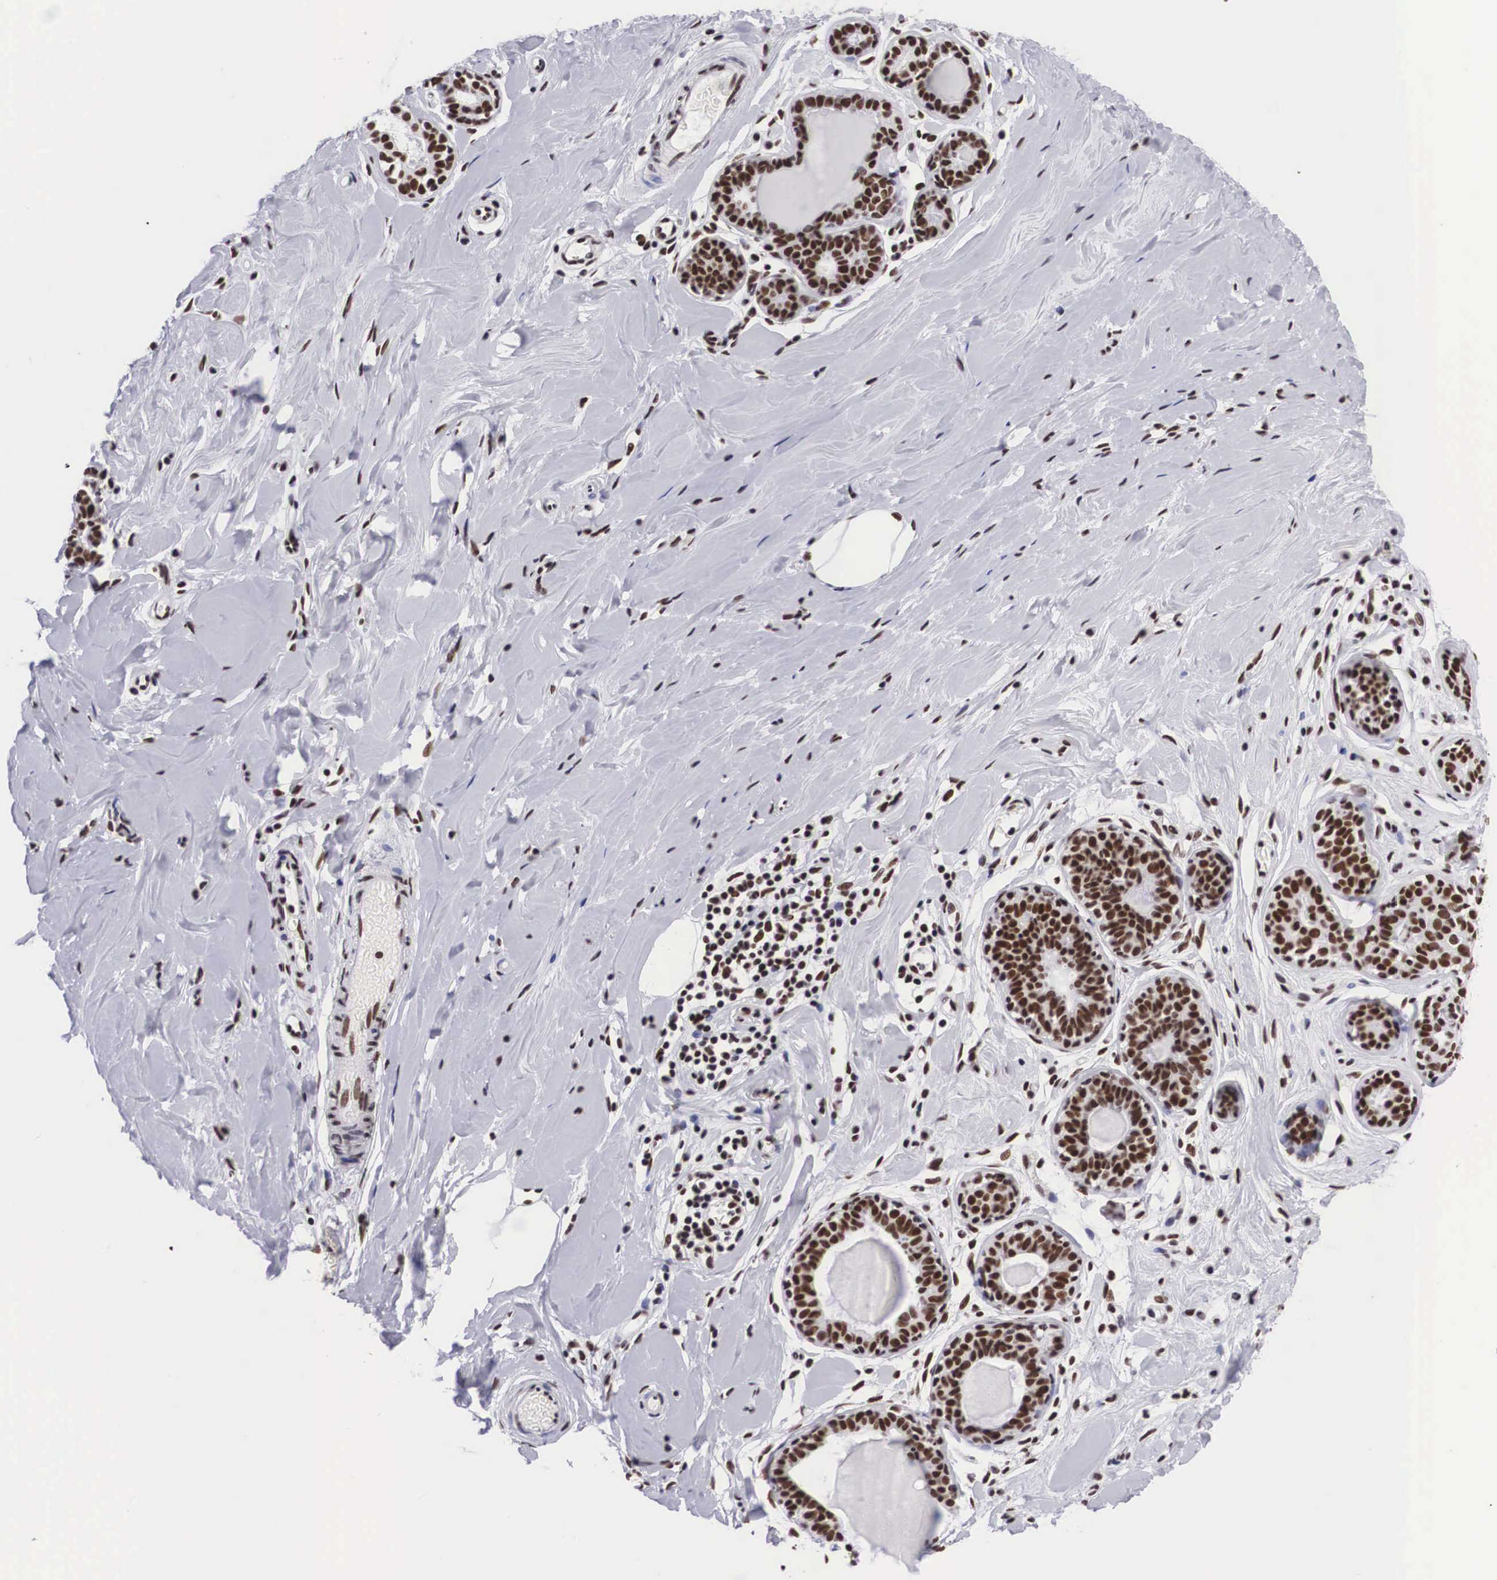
{"staining": {"intensity": "strong", "quantity": ">75%", "location": "nuclear"}, "tissue": "breast", "cell_type": "Glandular cells", "image_type": "normal", "snomed": [{"axis": "morphology", "description": "Normal tissue, NOS"}, {"axis": "topography", "description": "Breast"}], "caption": "Immunohistochemical staining of normal human breast exhibits high levels of strong nuclear staining in approximately >75% of glandular cells.", "gene": "SF3A1", "patient": {"sex": "female", "age": 44}}